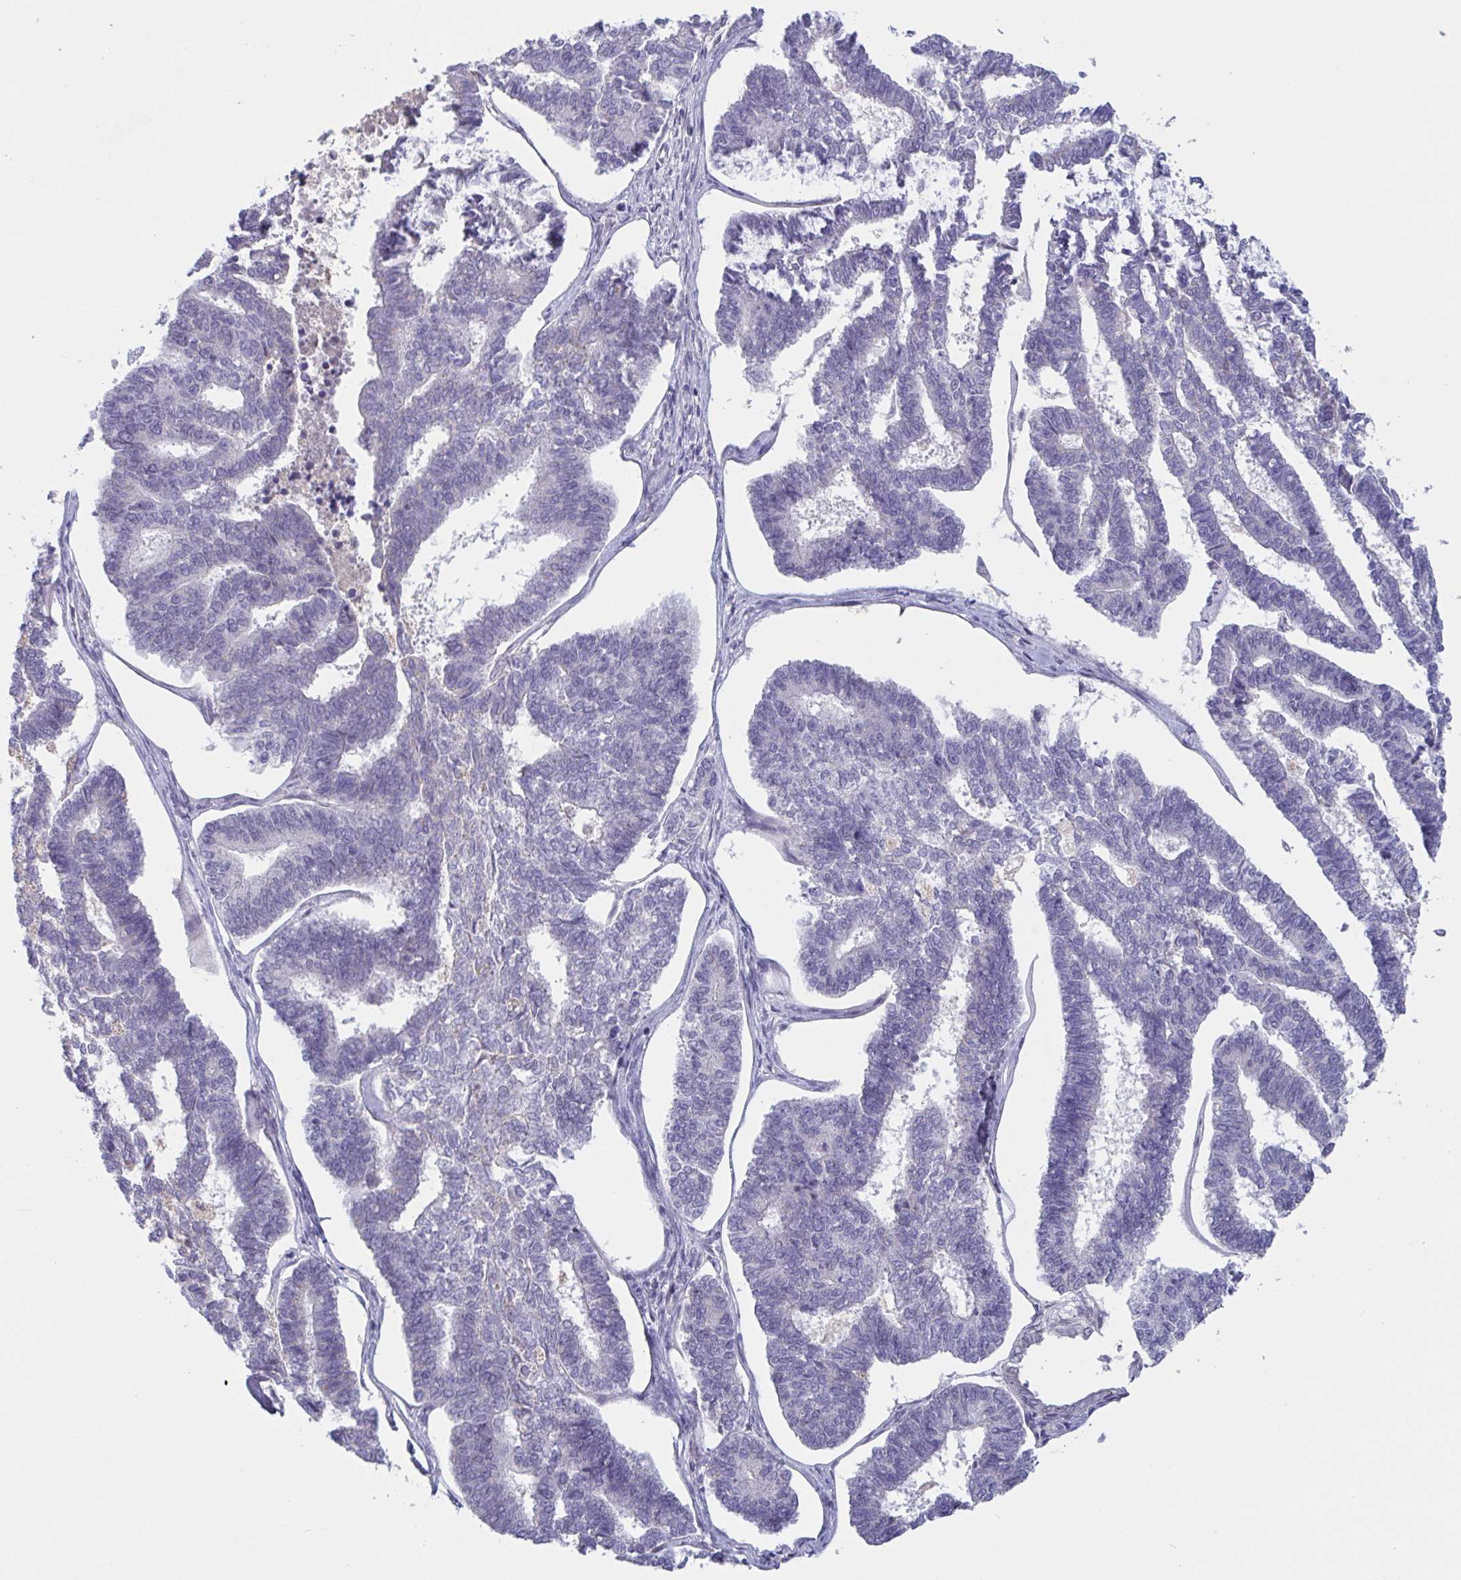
{"staining": {"intensity": "negative", "quantity": "none", "location": "none"}, "tissue": "endometrial cancer", "cell_type": "Tumor cells", "image_type": "cancer", "snomed": [{"axis": "morphology", "description": "Adenocarcinoma, NOS"}, {"axis": "topography", "description": "Endometrium"}], "caption": "Immunohistochemistry (IHC) photomicrograph of neoplastic tissue: human endometrial cancer stained with DAB shows no significant protein positivity in tumor cells. (Brightfield microscopy of DAB immunohistochemistry at high magnification).", "gene": "MYC", "patient": {"sex": "female", "age": 70}}